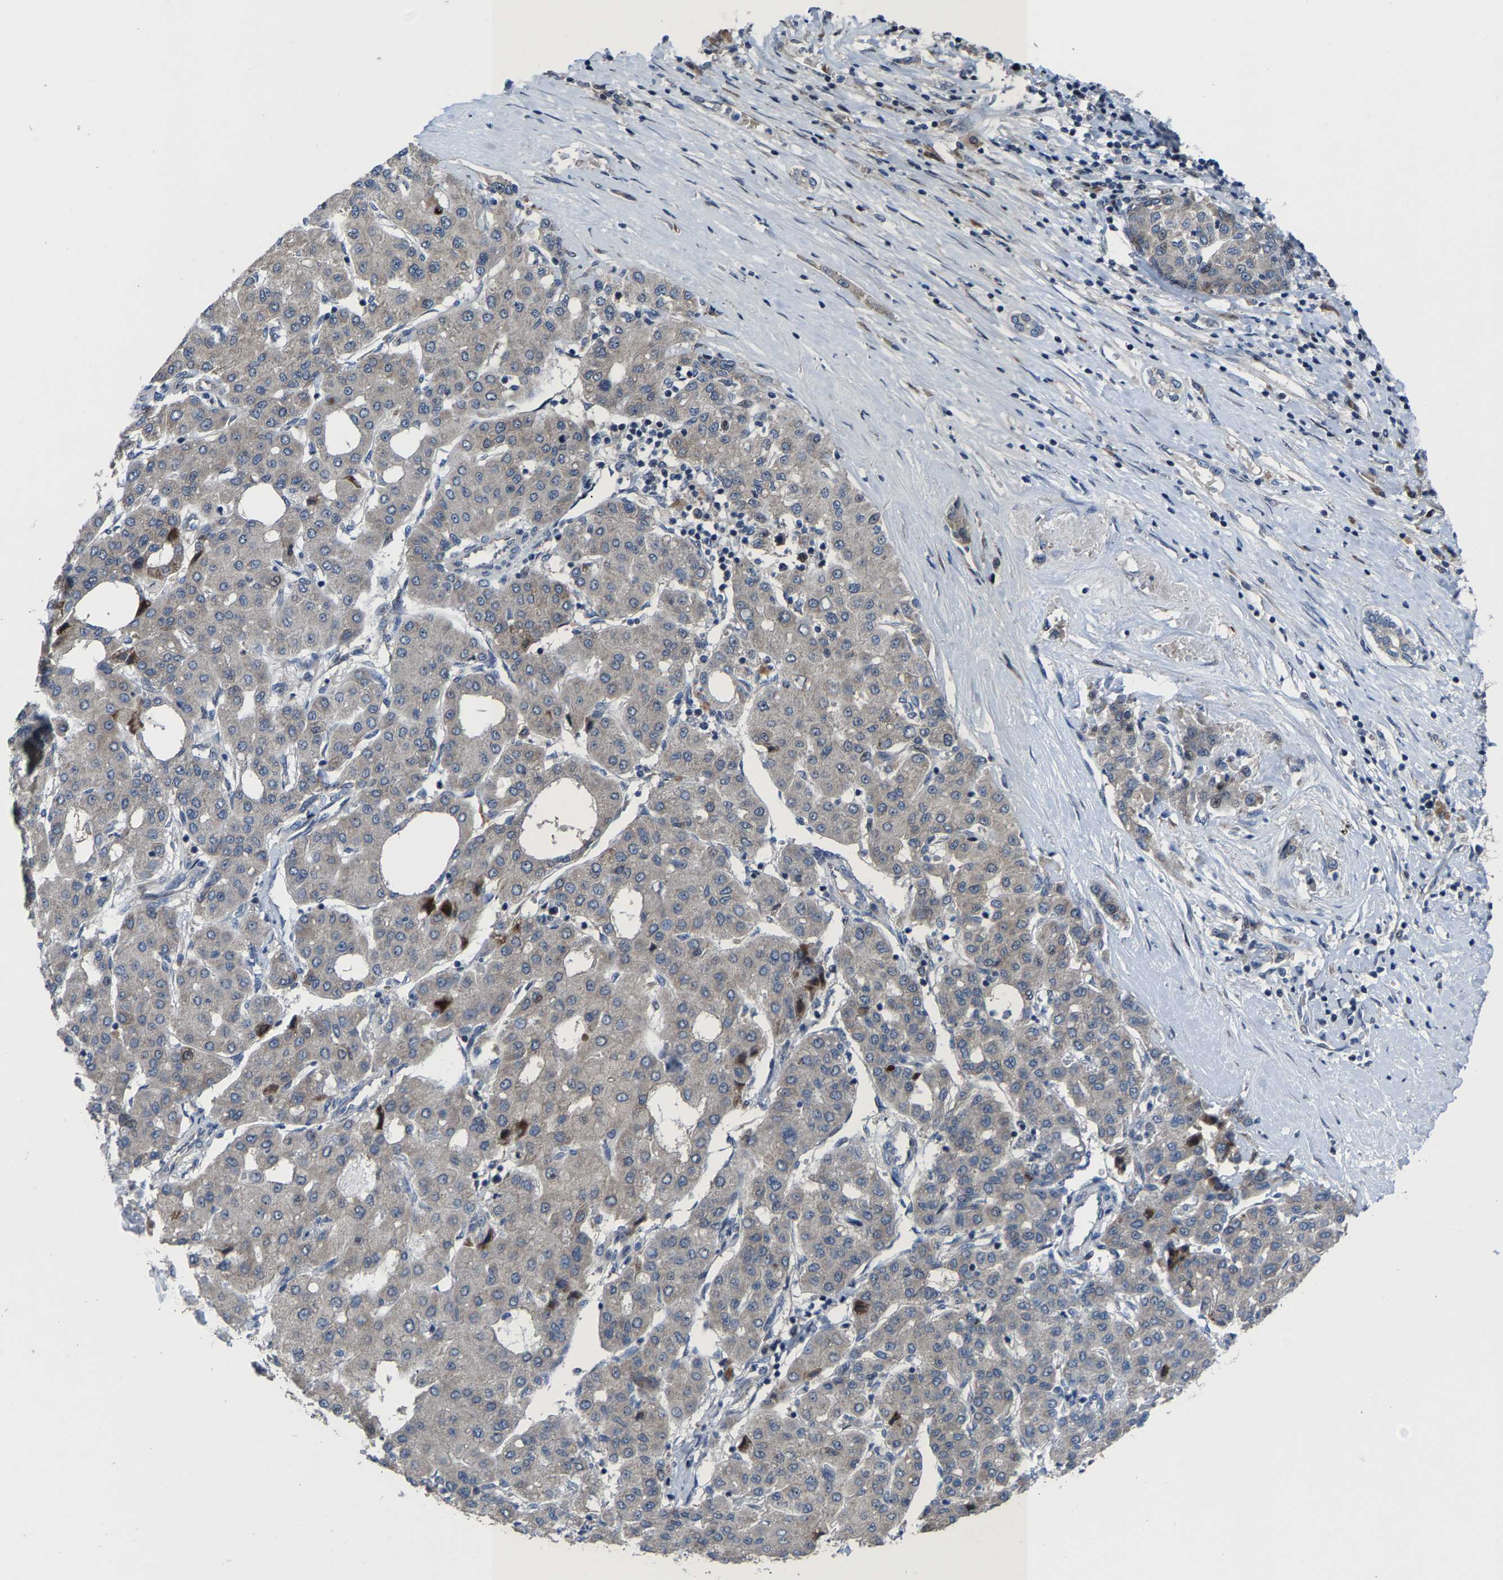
{"staining": {"intensity": "negative", "quantity": "none", "location": "none"}, "tissue": "liver cancer", "cell_type": "Tumor cells", "image_type": "cancer", "snomed": [{"axis": "morphology", "description": "Carcinoma, Hepatocellular, NOS"}, {"axis": "topography", "description": "Liver"}], "caption": "Immunohistochemistry micrograph of hepatocellular carcinoma (liver) stained for a protein (brown), which exhibits no staining in tumor cells.", "gene": "HAUS6", "patient": {"sex": "male", "age": 65}}